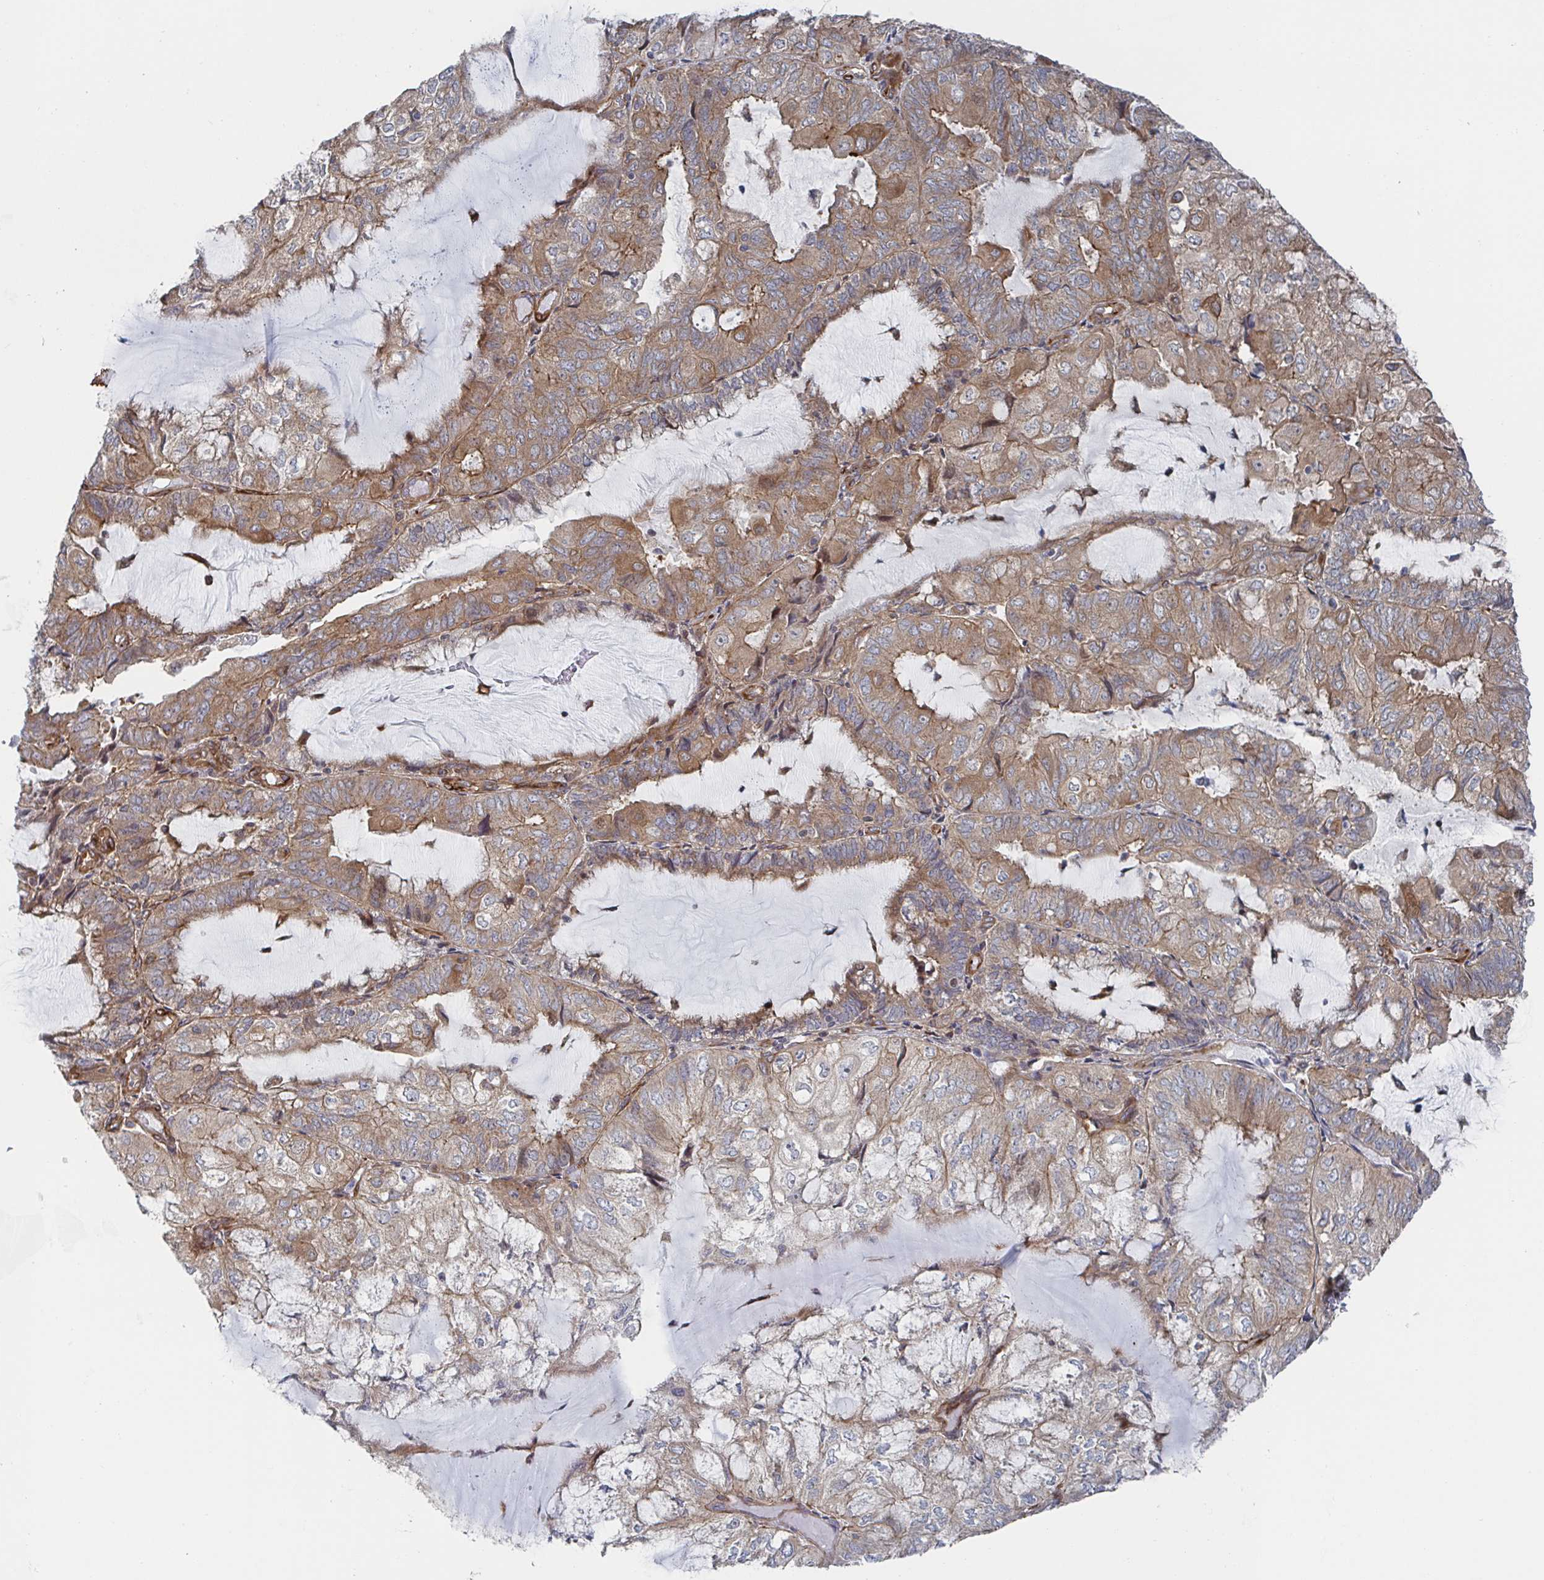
{"staining": {"intensity": "weak", "quantity": ">75%", "location": "cytoplasmic/membranous"}, "tissue": "endometrial cancer", "cell_type": "Tumor cells", "image_type": "cancer", "snomed": [{"axis": "morphology", "description": "Adenocarcinoma, NOS"}, {"axis": "topography", "description": "Endometrium"}], "caption": "Adenocarcinoma (endometrial) stained with DAB (3,3'-diaminobenzidine) immunohistochemistry (IHC) shows low levels of weak cytoplasmic/membranous expression in about >75% of tumor cells.", "gene": "DVL3", "patient": {"sex": "female", "age": 81}}